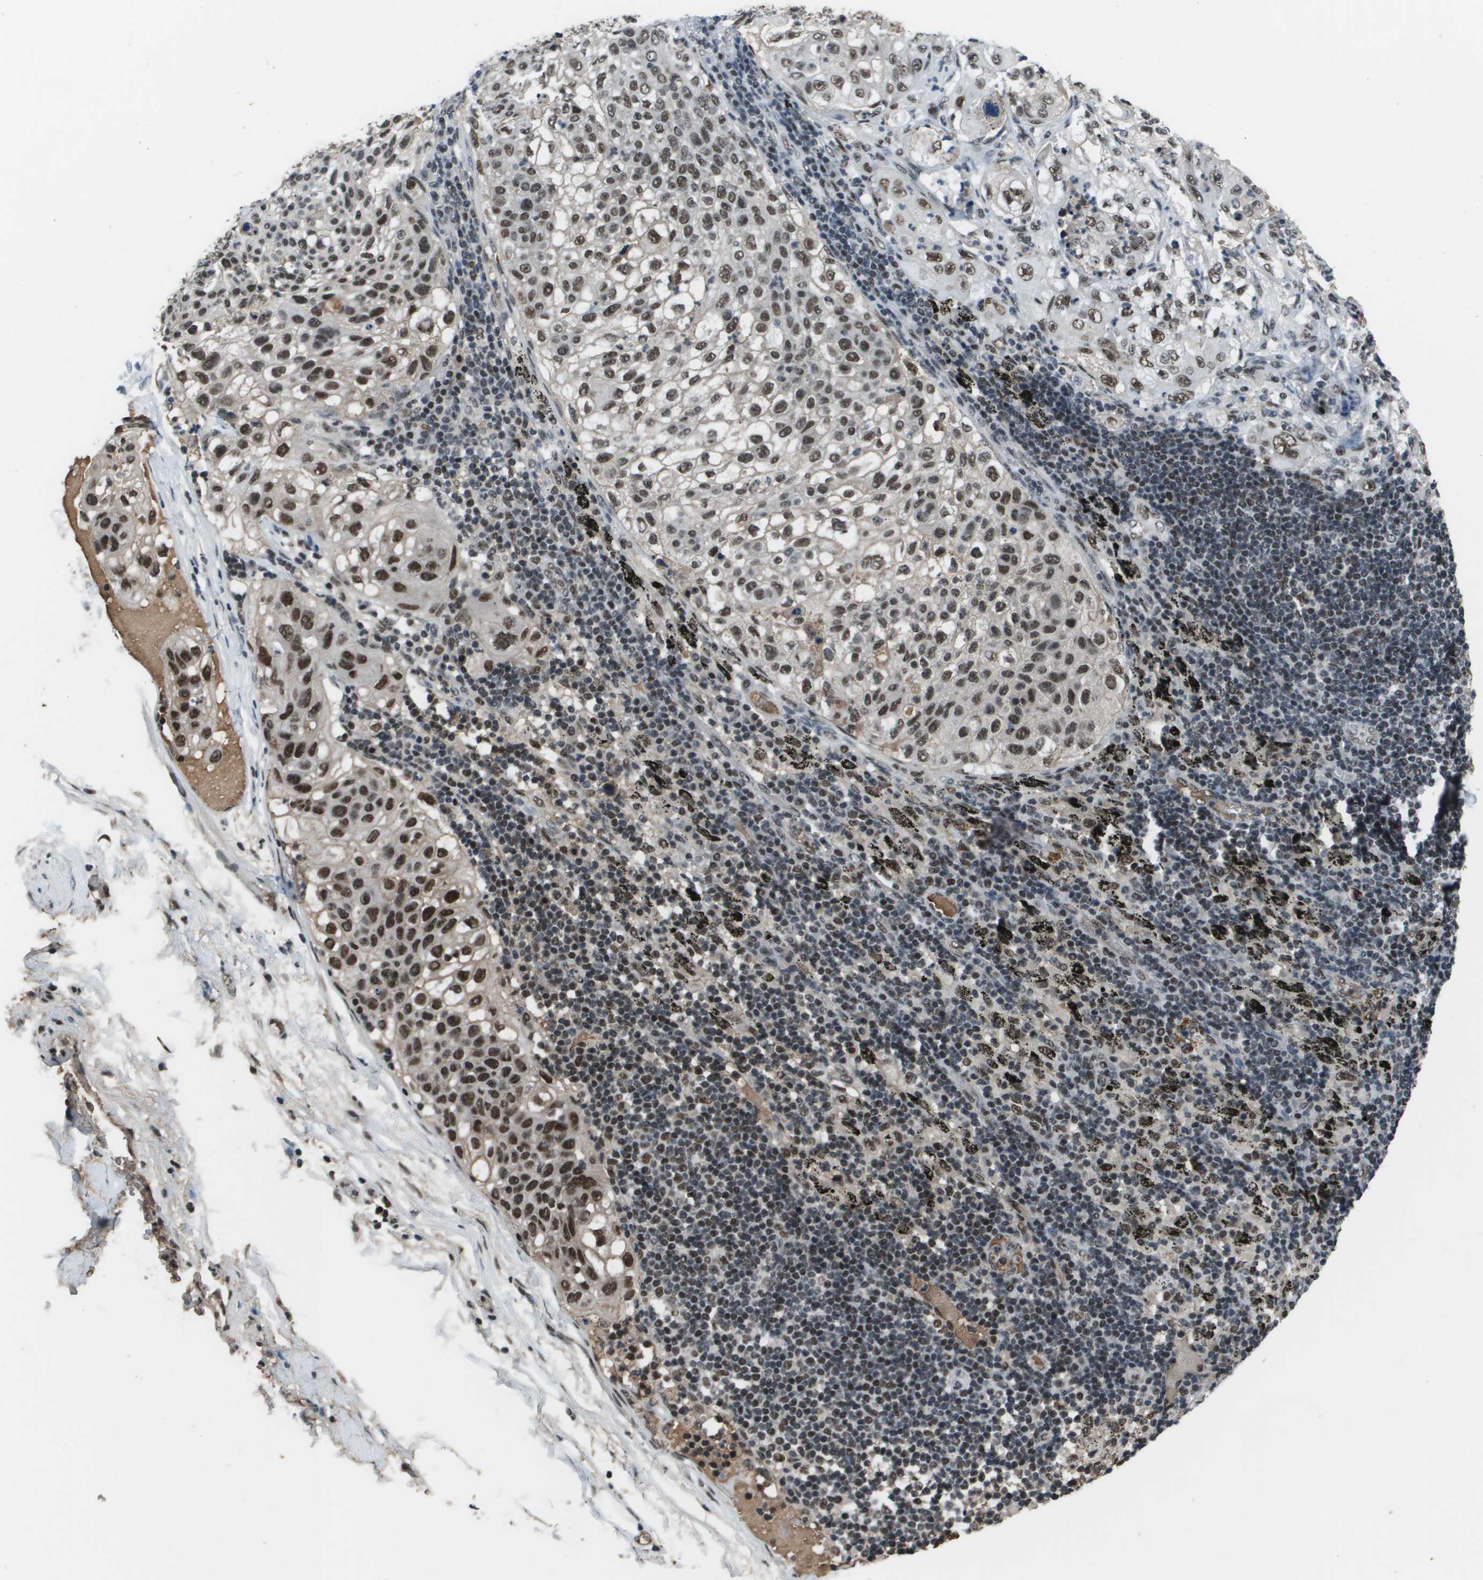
{"staining": {"intensity": "strong", "quantity": ">75%", "location": "nuclear"}, "tissue": "lung cancer", "cell_type": "Tumor cells", "image_type": "cancer", "snomed": [{"axis": "morphology", "description": "Inflammation, NOS"}, {"axis": "morphology", "description": "Squamous cell carcinoma, NOS"}, {"axis": "topography", "description": "Lymph node"}, {"axis": "topography", "description": "Soft tissue"}, {"axis": "topography", "description": "Lung"}], "caption": "Human squamous cell carcinoma (lung) stained with a protein marker displays strong staining in tumor cells.", "gene": "THRAP3", "patient": {"sex": "male", "age": 66}}